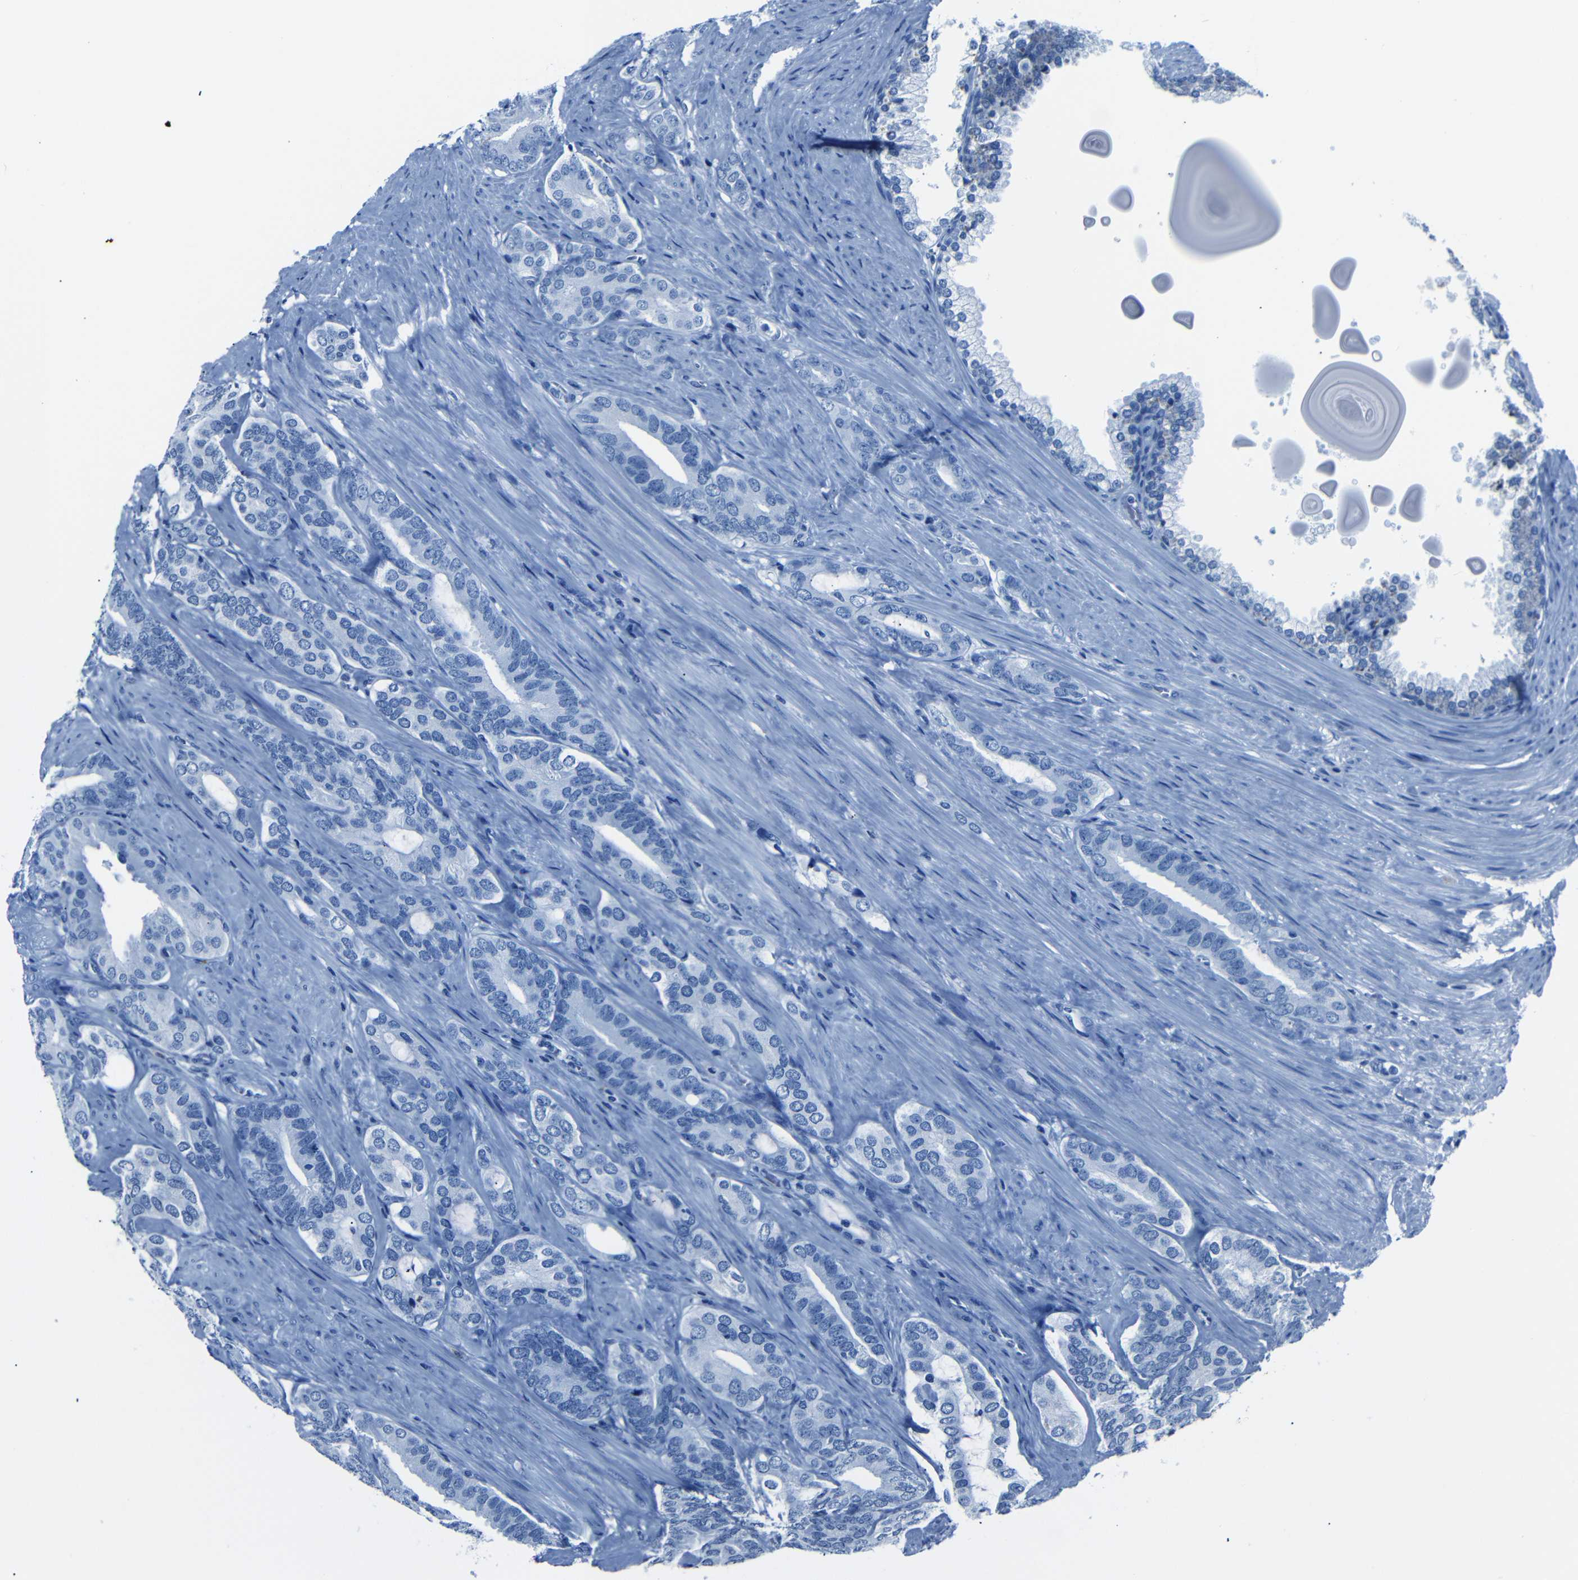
{"staining": {"intensity": "negative", "quantity": "none", "location": "none"}, "tissue": "prostate cancer", "cell_type": "Tumor cells", "image_type": "cancer", "snomed": [{"axis": "morphology", "description": "Adenocarcinoma, Low grade"}, {"axis": "topography", "description": "Prostate"}], "caption": "Prostate cancer stained for a protein using immunohistochemistry (IHC) displays no staining tumor cells.", "gene": "CLDN11", "patient": {"sex": "male", "age": 63}}